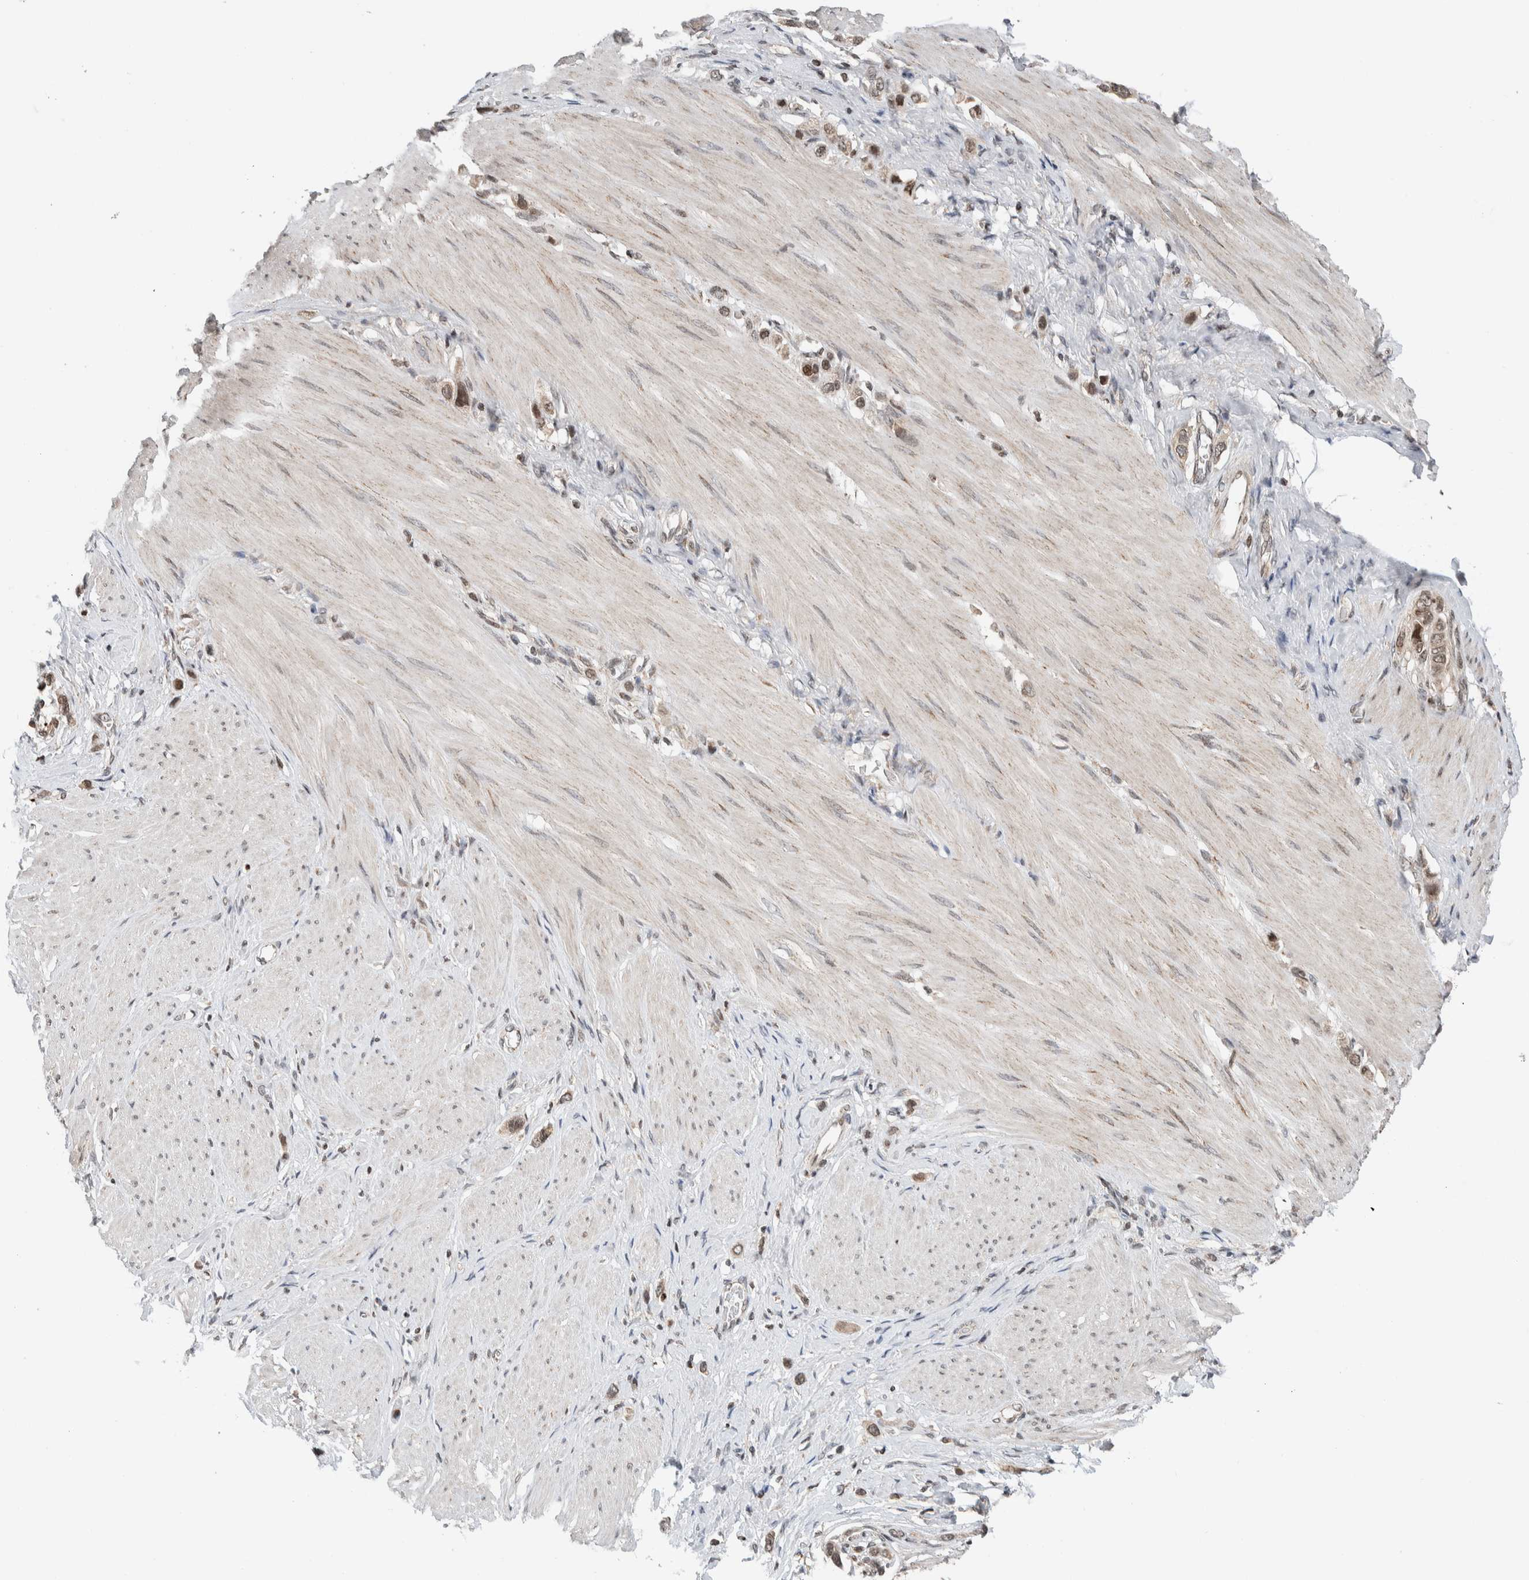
{"staining": {"intensity": "weak", "quantity": ">75%", "location": "nuclear"}, "tissue": "stomach cancer", "cell_type": "Tumor cells", "image_type": "cancer", "snomed": [{"axis": "morphology", "description": "Adenocarcinoma, NOS"}, {"axis": "topography", "description": "Stomach"}], "caption": "A histopathology image of adenocarcinoma (stomach) stained for a protein displays weak nuclear brown staining in tumor cells.", "gene": "NPLOC4", "patient": {"sex": "female", "age": 65}}